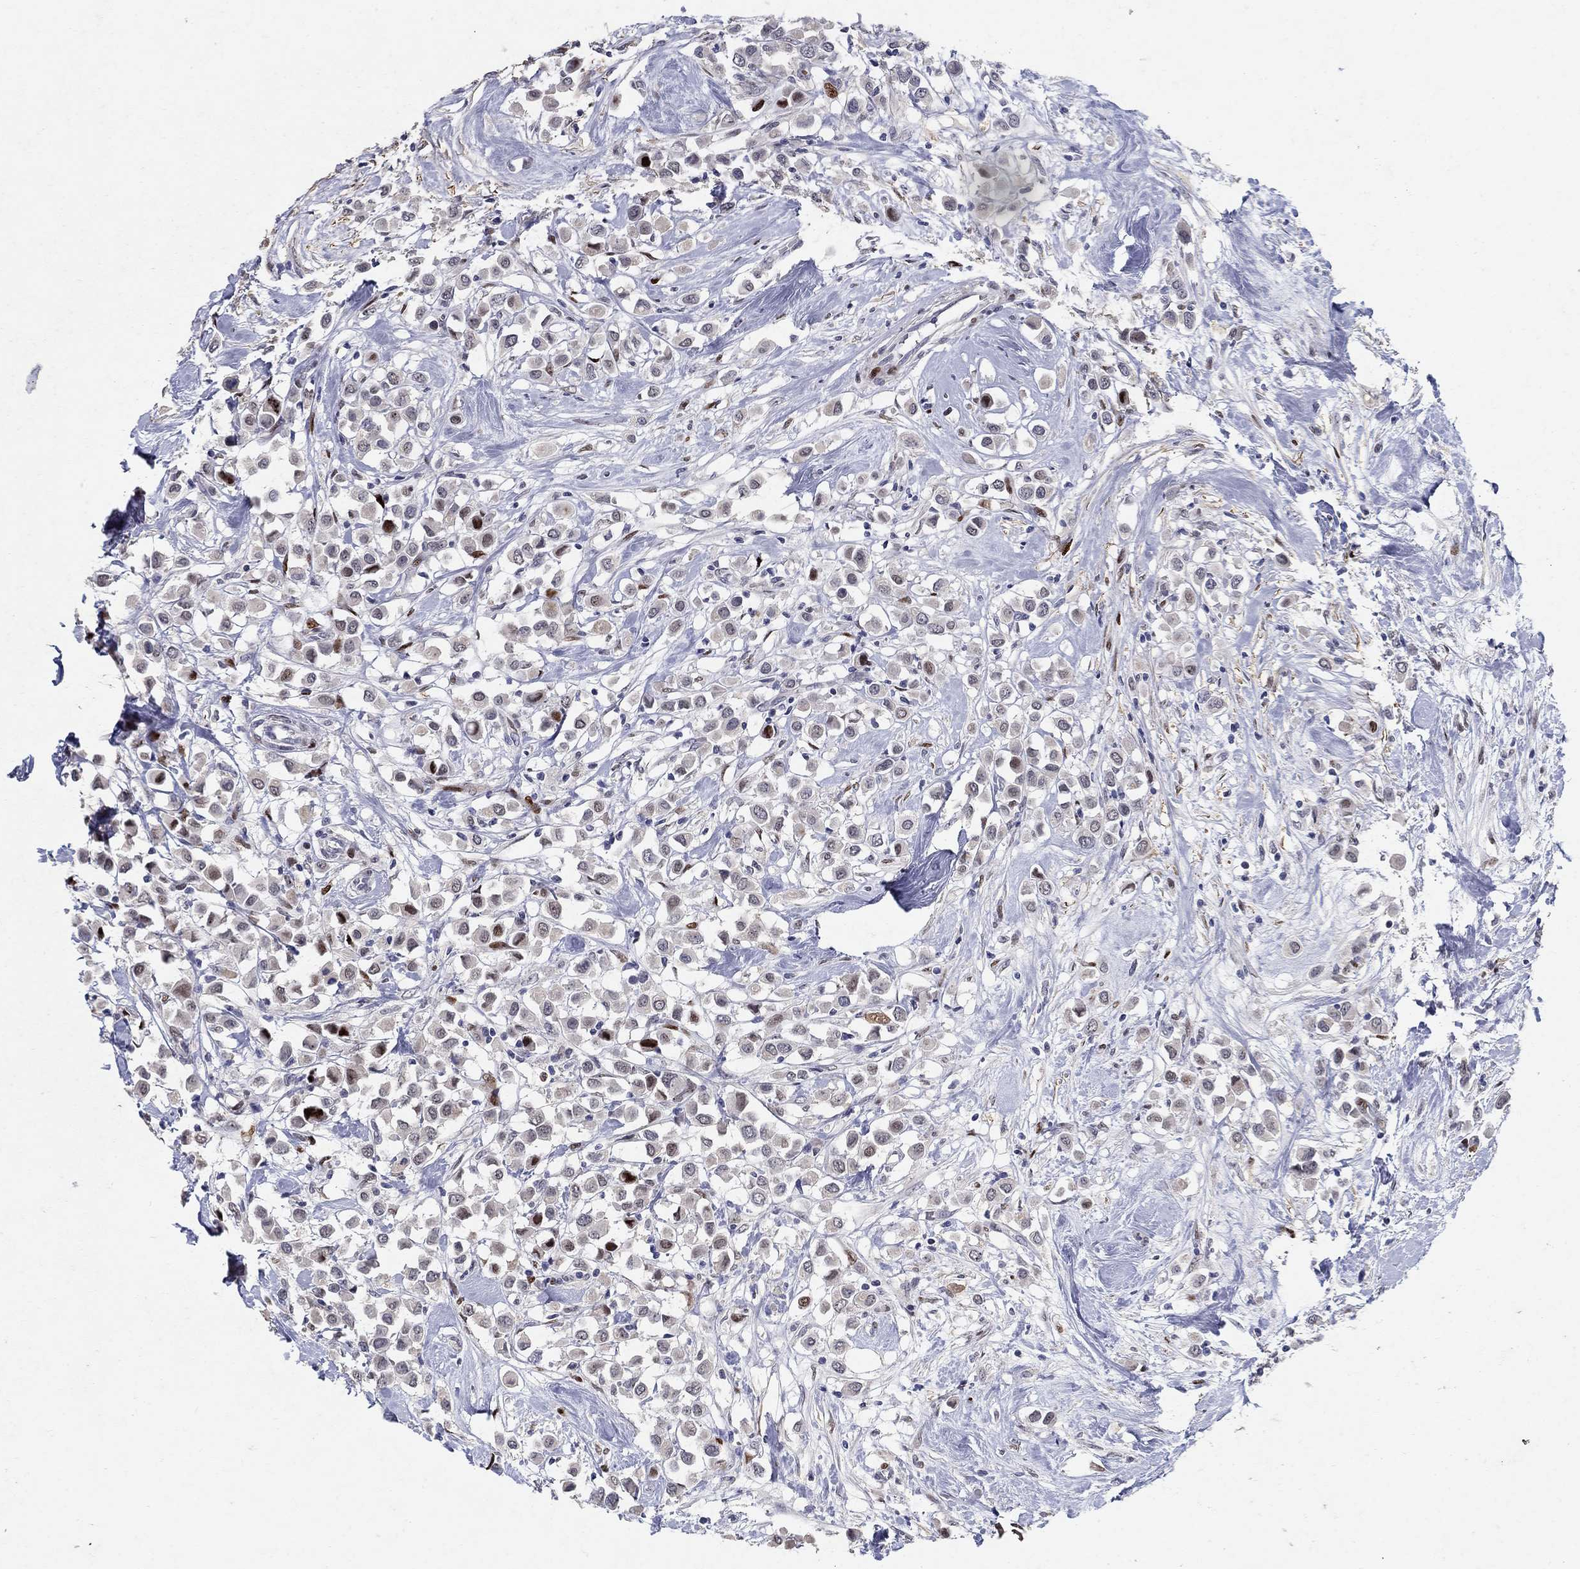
{"staining": {"intensity": "strong", "quantity": "<25%", "location": "nuclear"}, "tissue": "breast cancer", "cell_type": "Tumor cells", "image_type": "cancer", "snomed": [{"axis": "morphology", "description": "Duct carcinoma"}, {"axis": "topography", "description": "Breast"}], "caption": "Immunohistochemistry photomicrograph of neoplastic tissue: human breast cancer stained using immunohistochemistry (IHC) reveals medium levels of strong protein expression localized specifically in the nuclear of tumor cells, appearing as a nuclear brown color.", "gene": "RAPGEF5", "patient": {"sex": "female", "age": 61}}